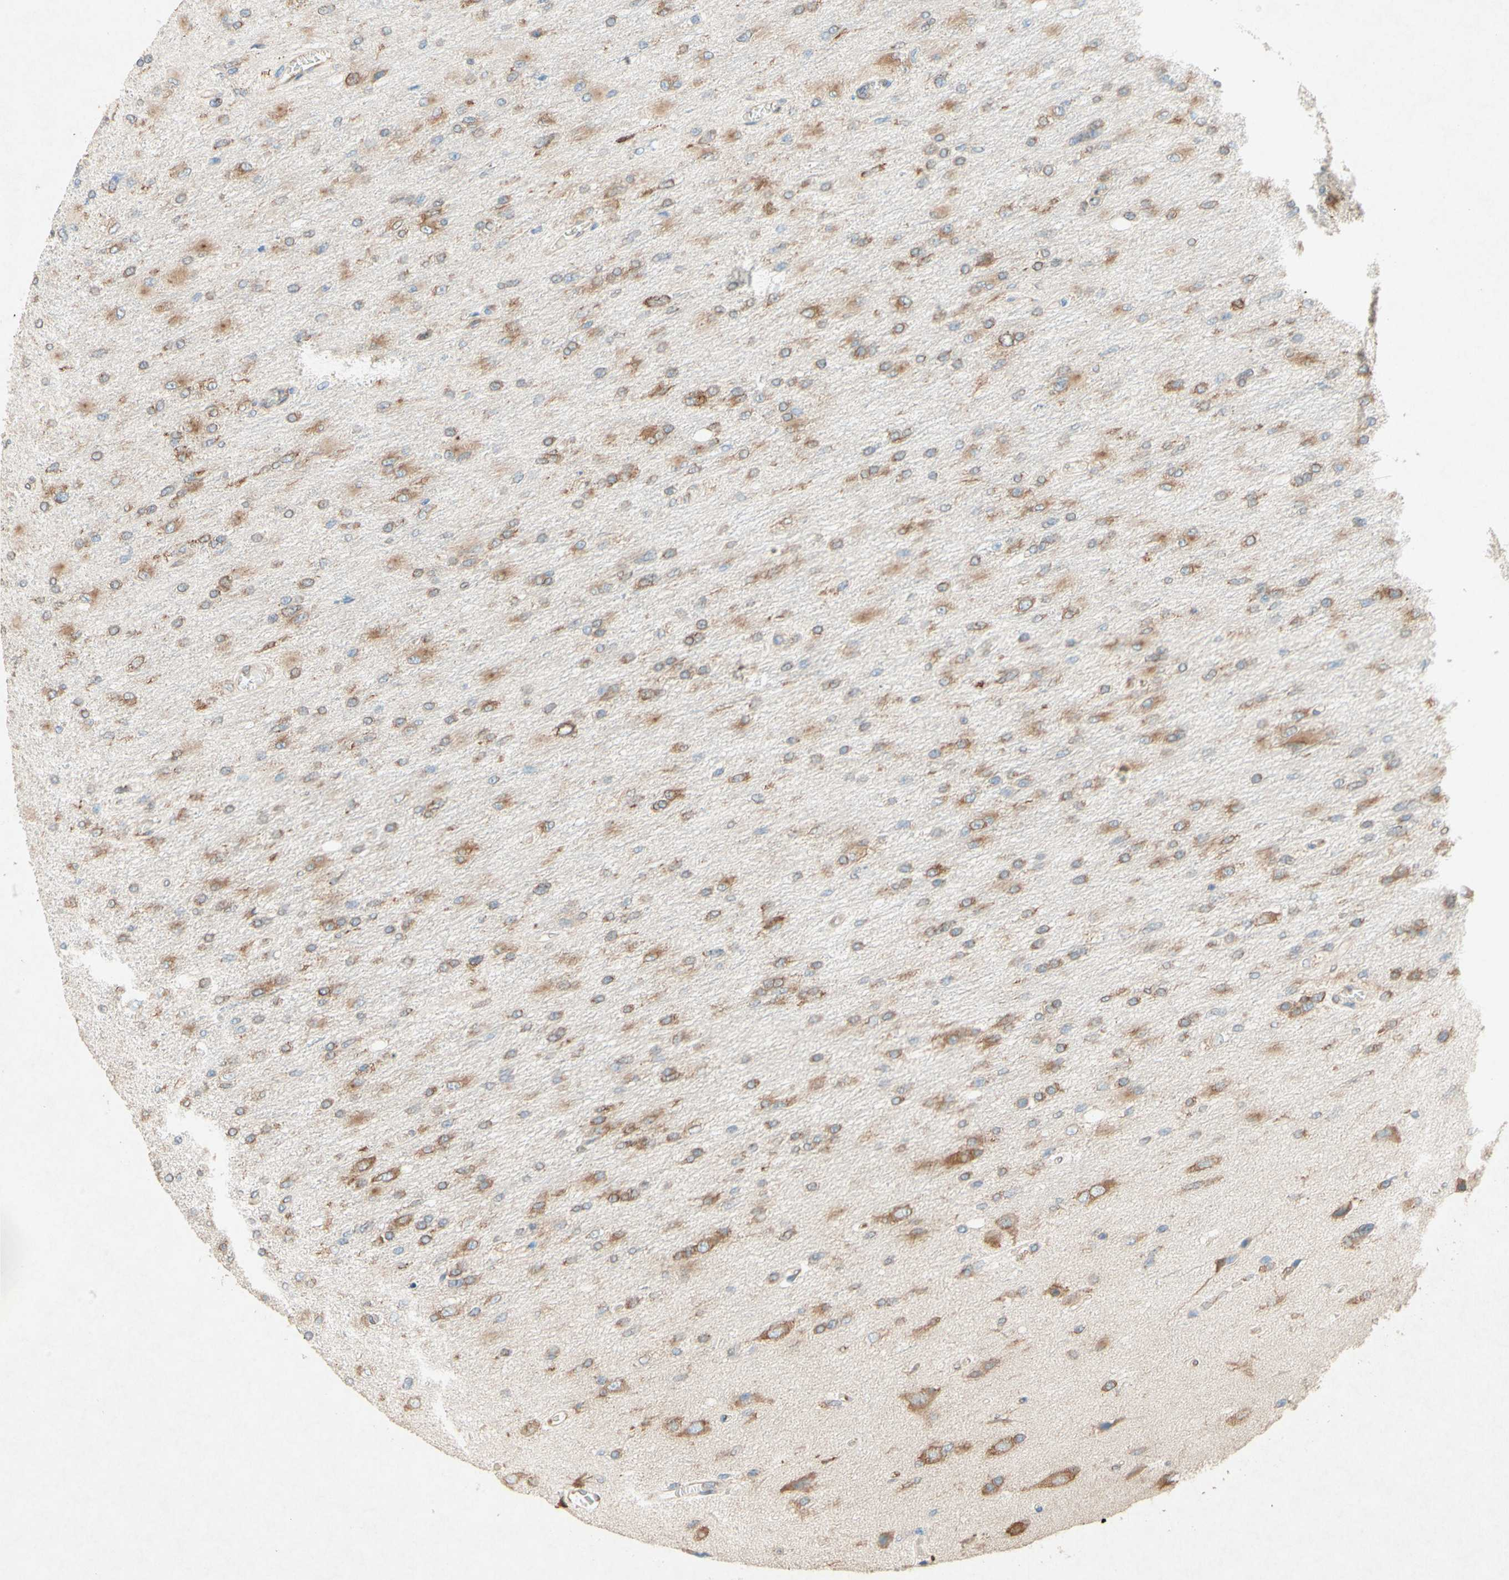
{"staining": {"intensity": "moderate", "quantity": "25%-75%", "location": "cytoplasmic/membranous"}, "tissue": "glioma", "cell_type": "Tumor cells", "image_type": "cancer", "snomed": [{"axis": "morphology", "description": "Glioma, malignant, High grade"}, {"axis": "topography", "description": "Cerebral cortex"}], "caption": "A brown stain highlights moderate cytoplasmic/membranous expression of a protein in human glioma tumor cells. (brown staining indicates protein expression, while blue staining denotes nuclei).", "gene": "PABPC1", "patient": {"sex": "female", "age": 36}}